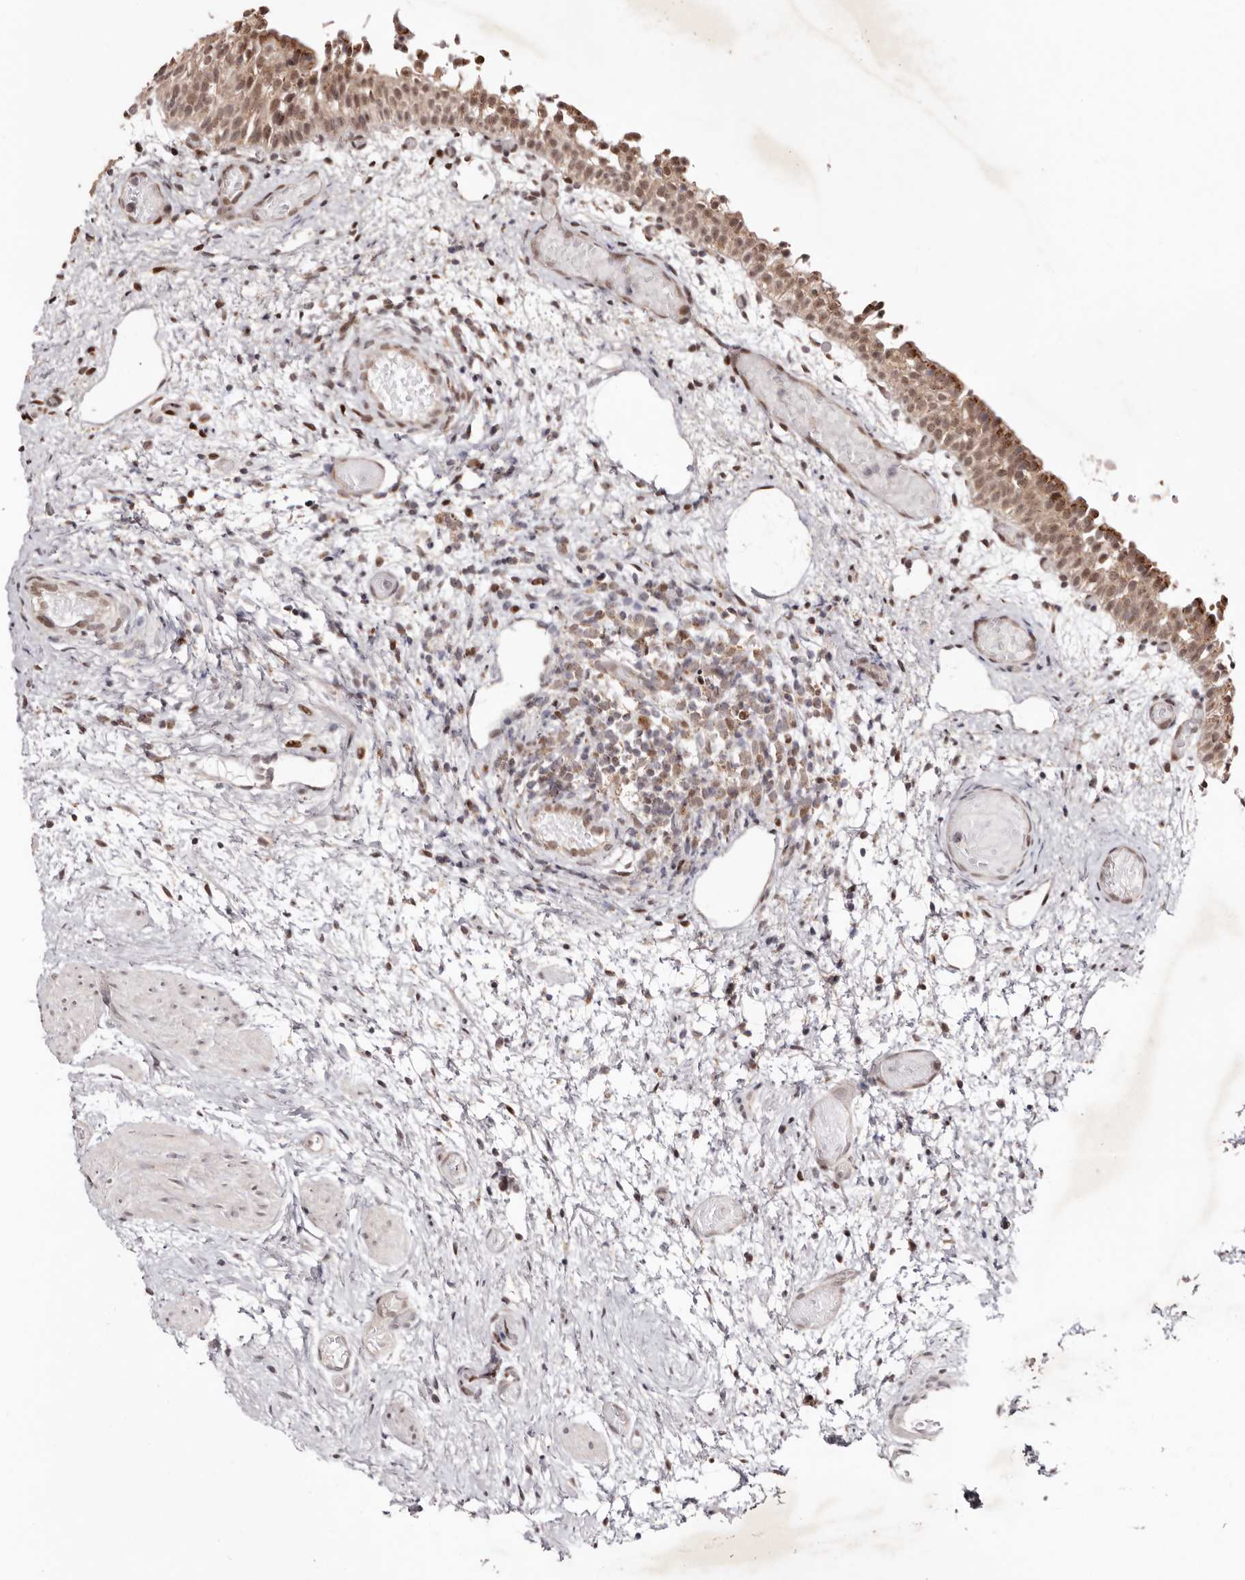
{"staining": {"intensity": "moderate", "quantity": ">75%", "location": "cytoplasmic/membranous,nuclear"}, "tissue": "urinary bladder", "cell_type": "Urothelial cells", "image_type": "normal", "snomed": [{"axis": "morphology", "description": "Normal tissue, NOS"}, {"axis": "topography", "description": "Urinary bladder"}], "caption": "Immunohistochemical staining of normal urinary bladder shows >75% levels of moderate cytoplasmic/membranous,nuclear protein expression in approximately >75% of urothelial cells.", "gene": "EGR3", "patient": {"sex": "male", "age": 1}}